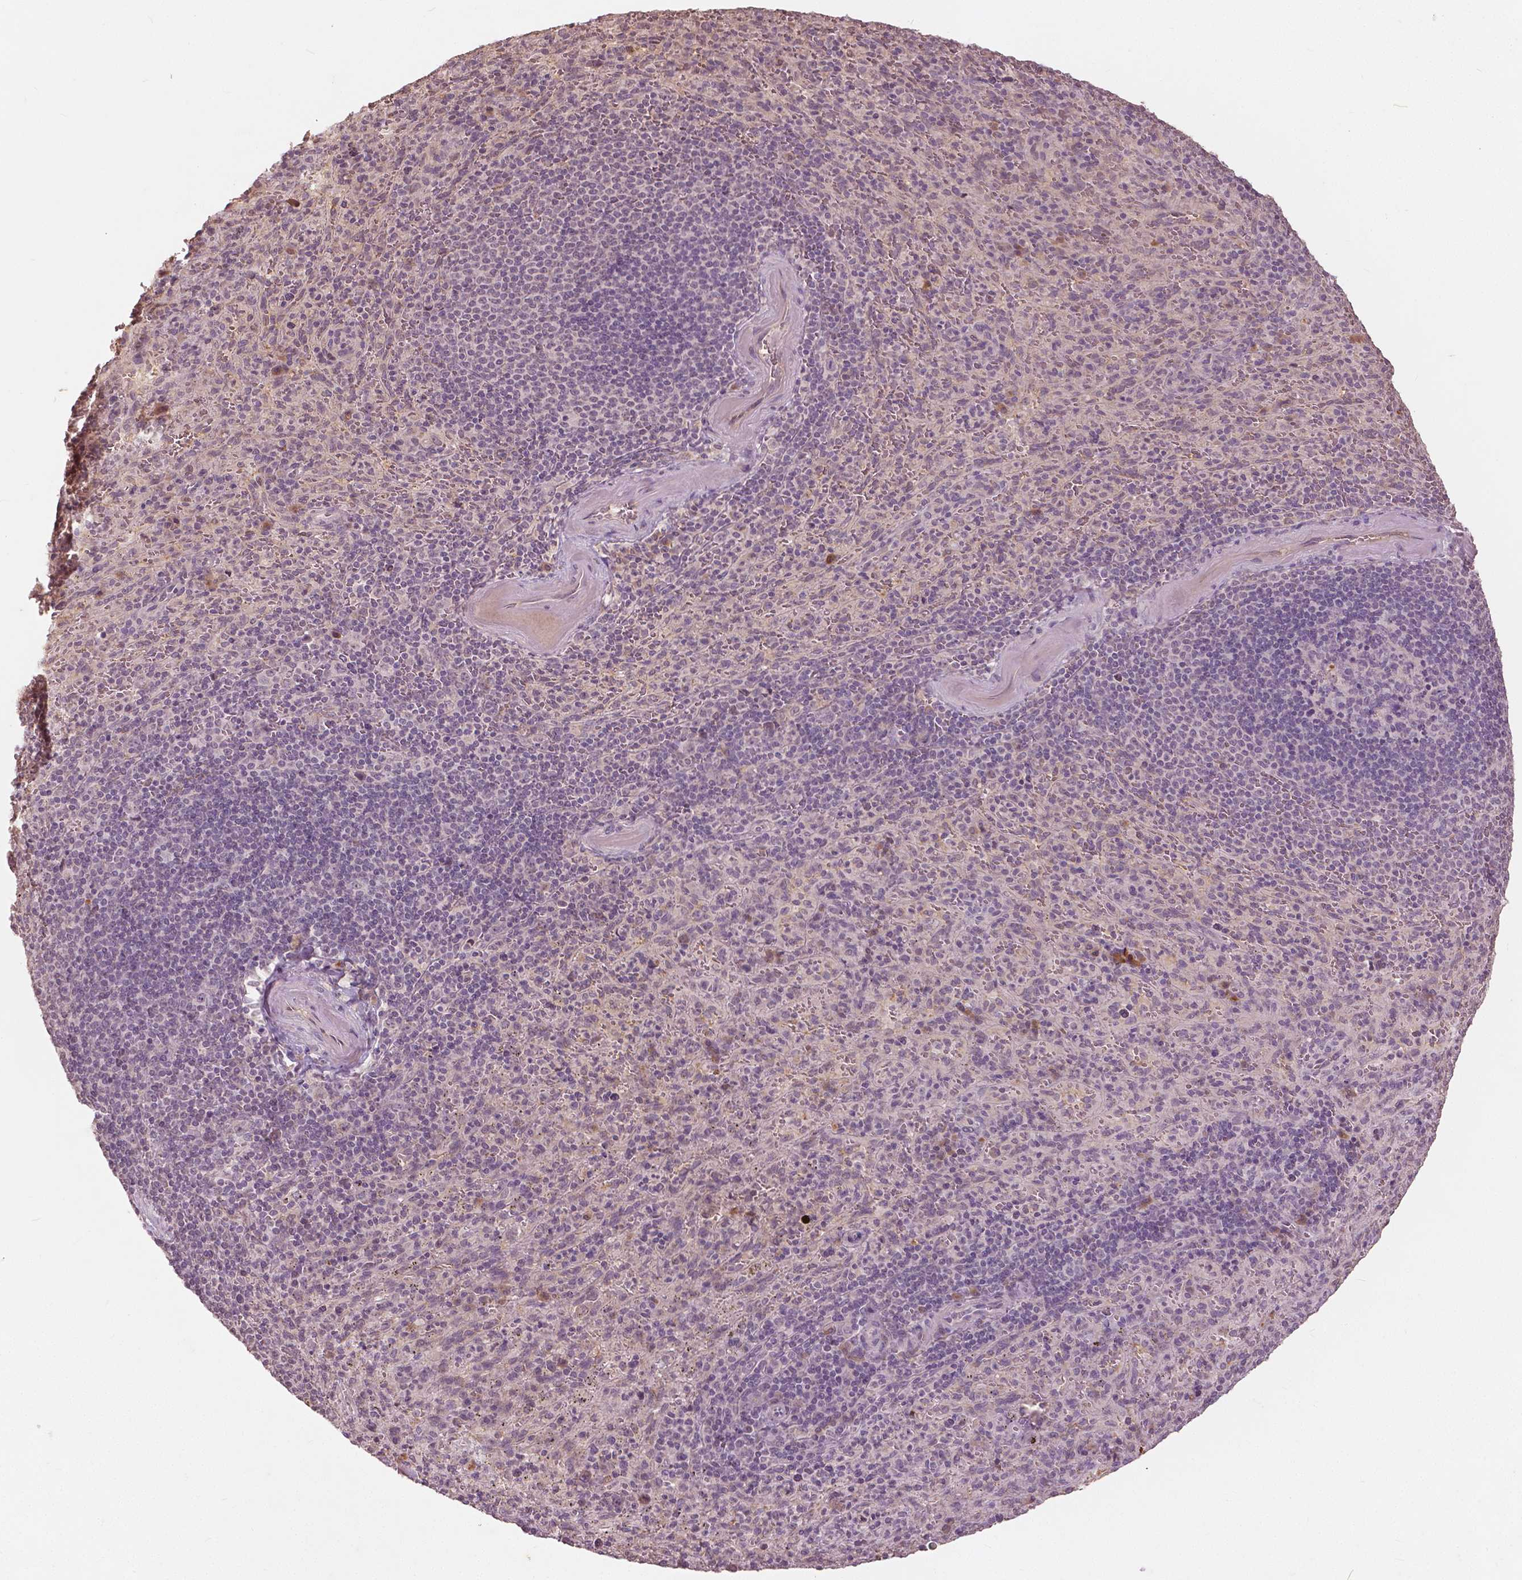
{"staining": {"intensity": "negative", "quantity": "none", "location": "none"}, "tissue": "spleen", "cell_type": "Cells in red pulp", "image_type": "normal", "snomed": [{"axis": "morphology", "description": "Normal tissue, NOS"}, {"axis": "topography", "description": "Spleen"}], "caption": "The histopathology image reveals no significant positivity in cells in red pulp of spleen.", "gene": "ANGPTL4", "patient": {"sex": "male", "age": 57}}